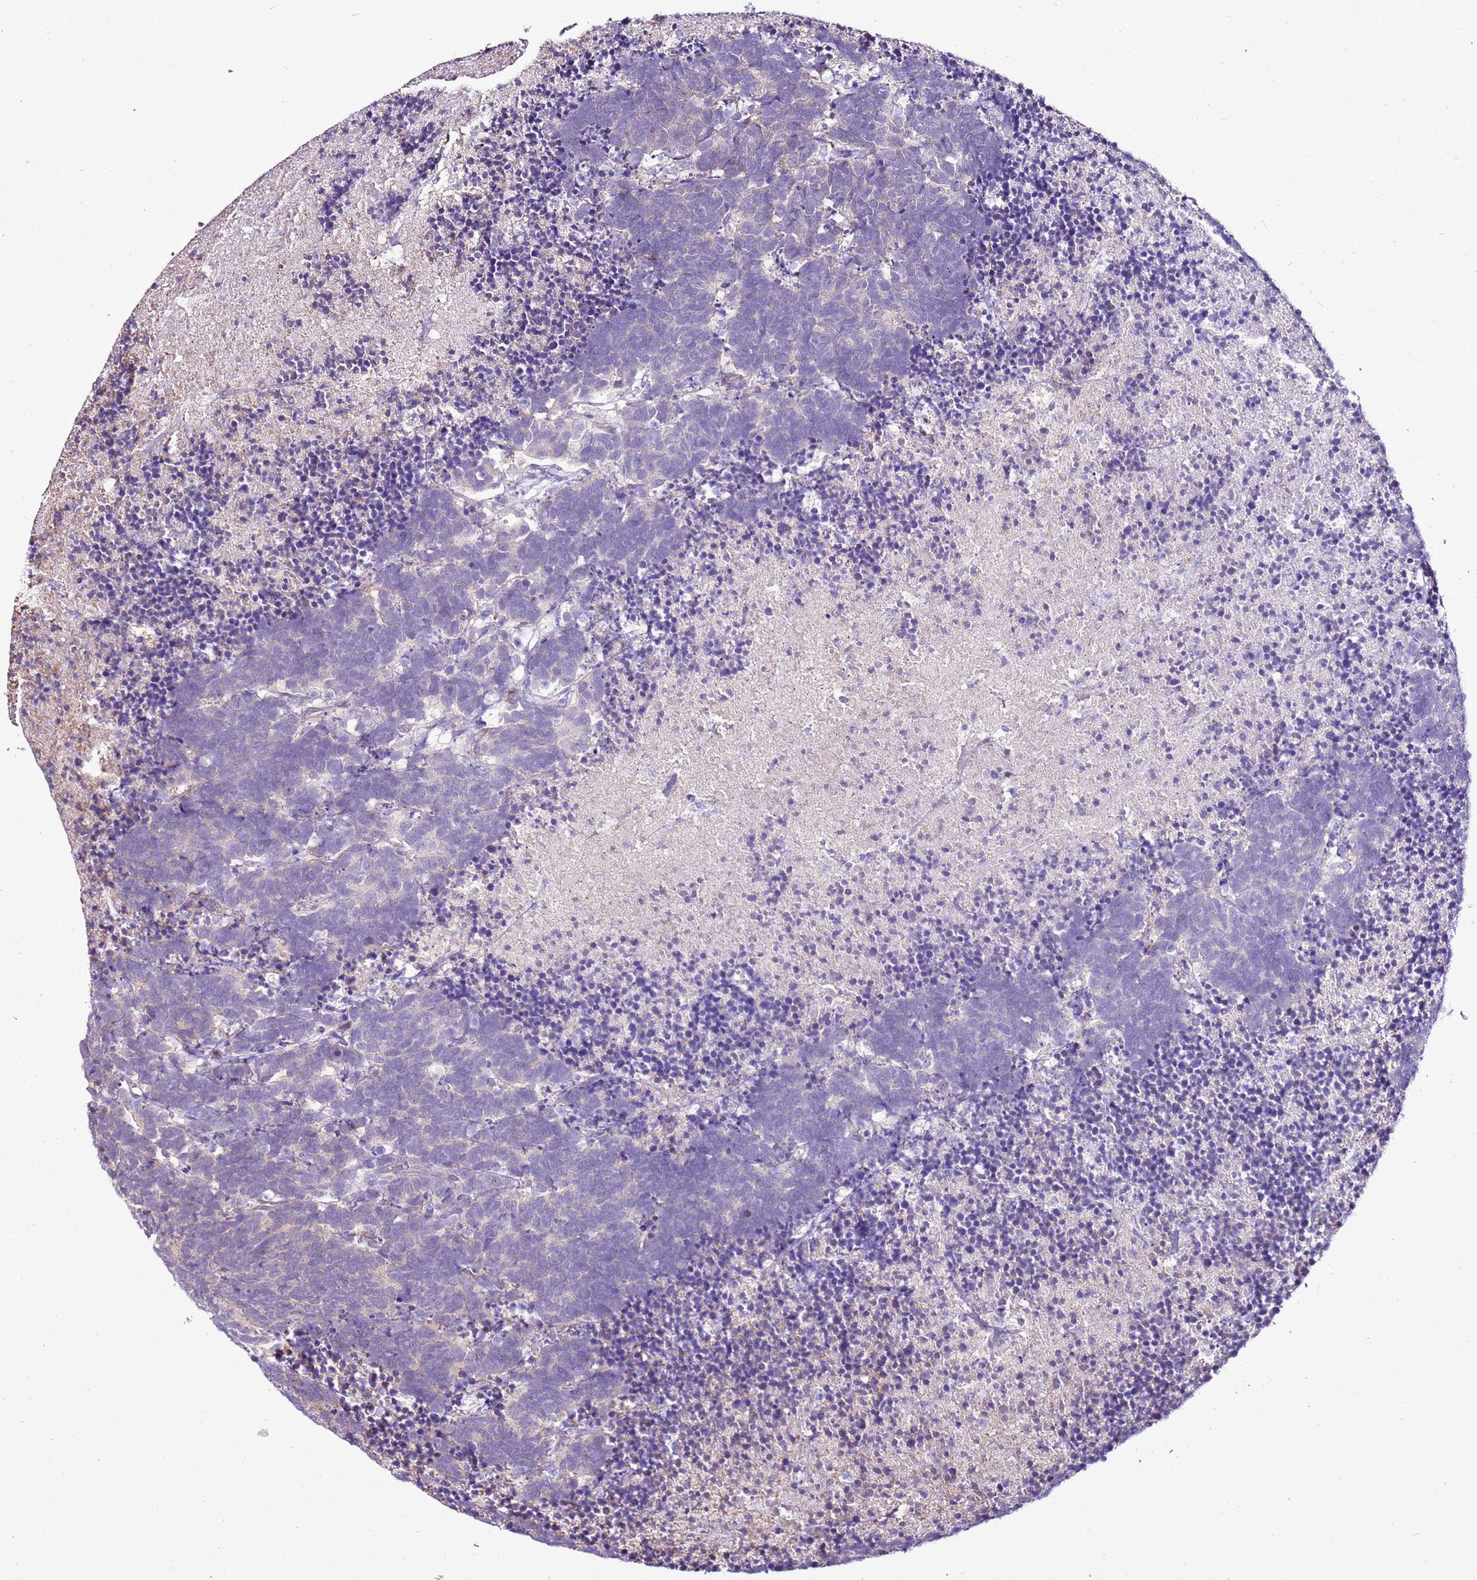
{"staining": {"intensity": "moderate", "quantity": ">75%", "location": "cytoplasmic/membranous"}, "tissue": "carcinoid", "cell_type": "Tumor cells", "image_type": "cancer", "snomed": [{"axis": "morphology", "description": "Carcinoma, NOS"}, {"axis": "morphology", "description": "Carcinoid, malignant, NOS"}, {"axis": "topography", "description": "Urinary bladder"}], "caption": "This image exhibits immunohistochemistry staining of carcinoid, with medium moderate cytoplasmic/membranous staining in about >75% of tumor cells.", "gene": "SLC38A5", "patient": {"sex": "male", "age": 57}}